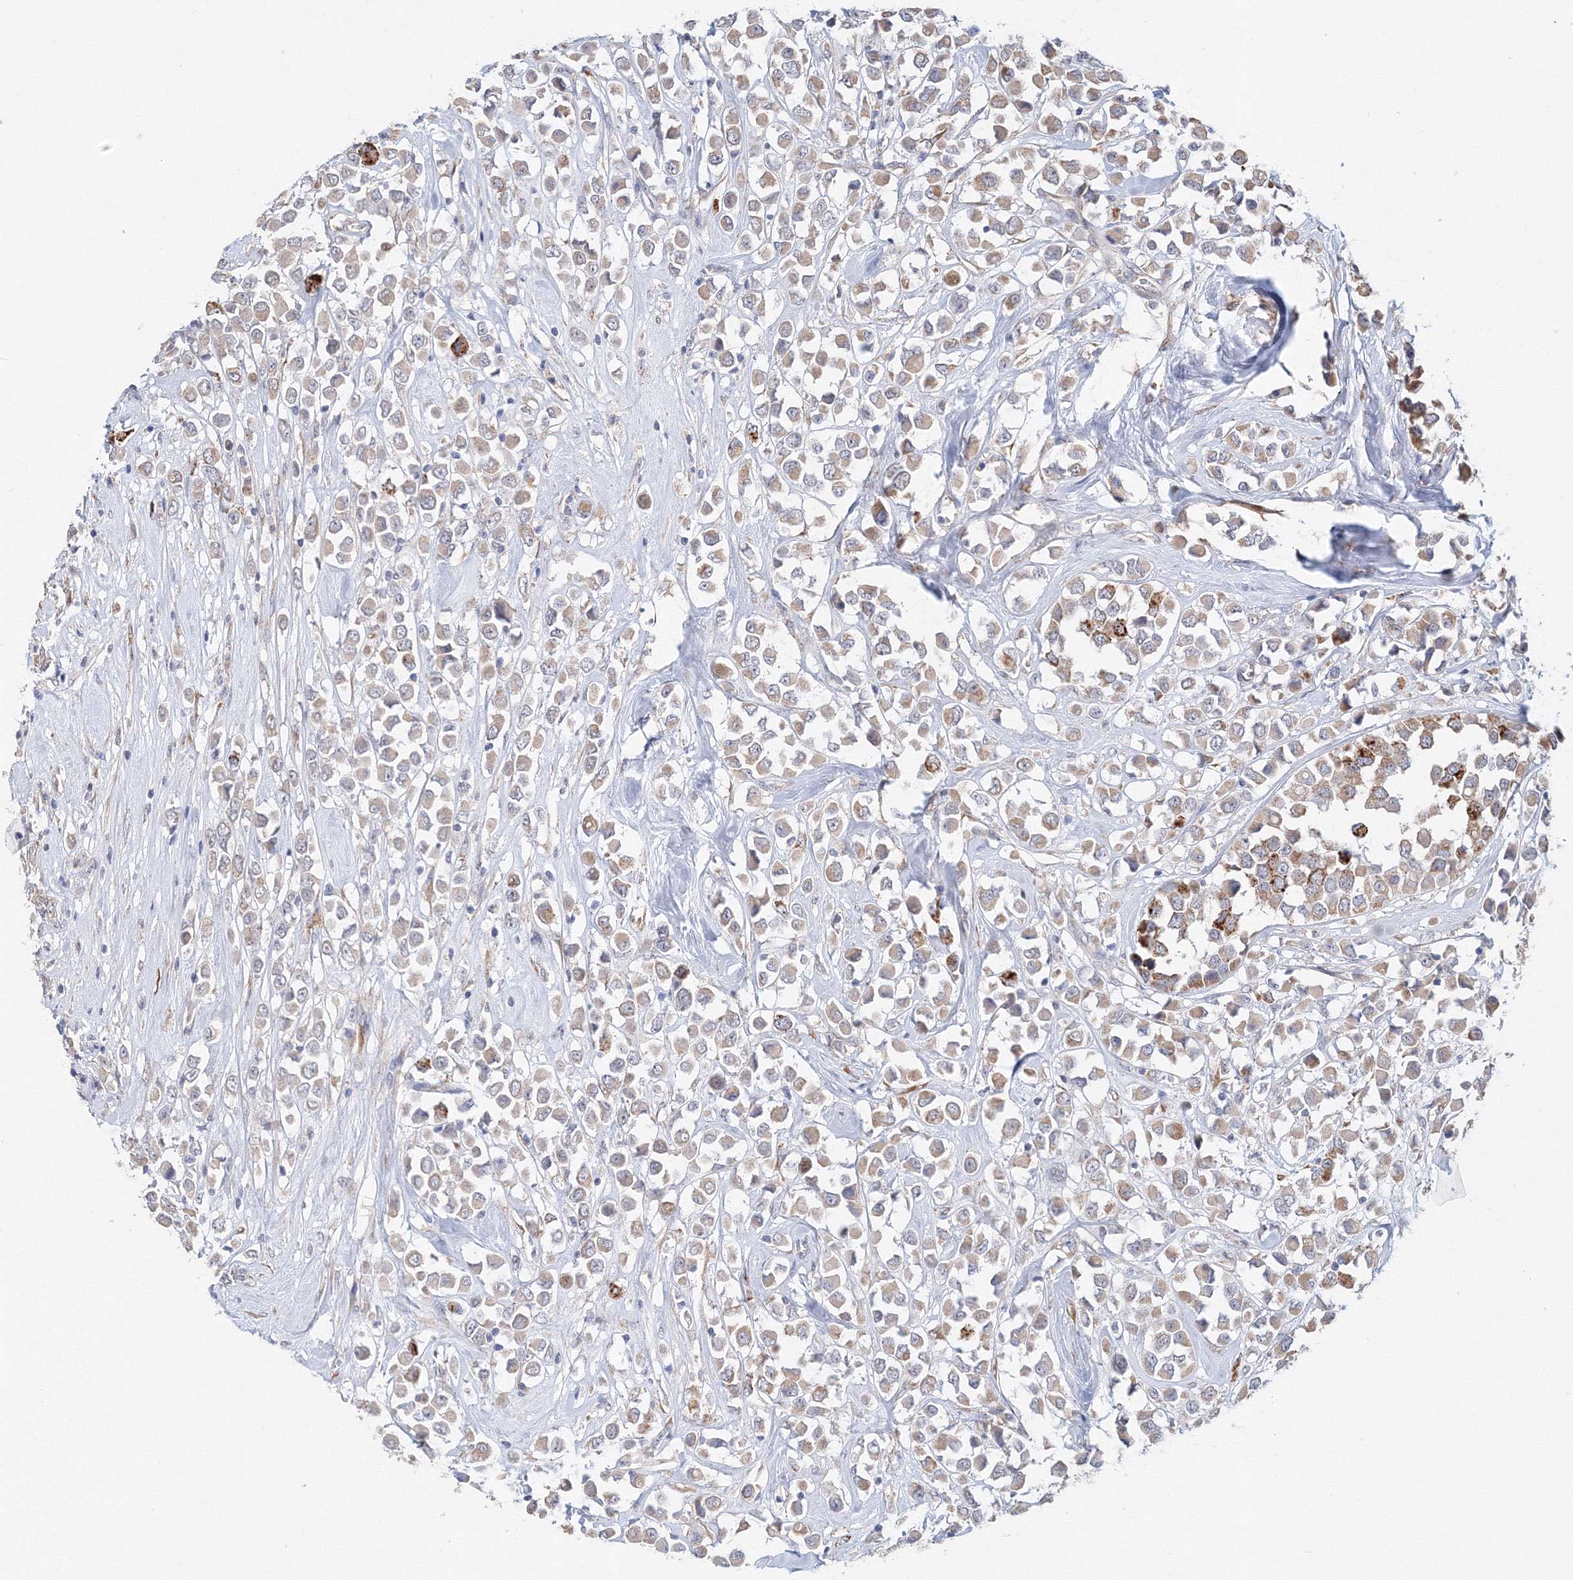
{"staining": {"intensity": "moderate", "quantity": "<25%", "location": "cytoplasmic/membranous"}, "tissue": "breast cancer", "cell_type": "Tumor cells", "image_type": "cancer", "snomed": [{"axis": "morphology", "description": "Duct carcinoma"}, {"axis": "topography", "description": "Breast"}], "caption": "Breast cancer (infiltrating ductal carcinoma) stained for a protein reveals moderate cytoplasmic/membranous positivity in tumor cells.", "gene": "DHRS12", "patient": {"sex": "female", "age": 61}}